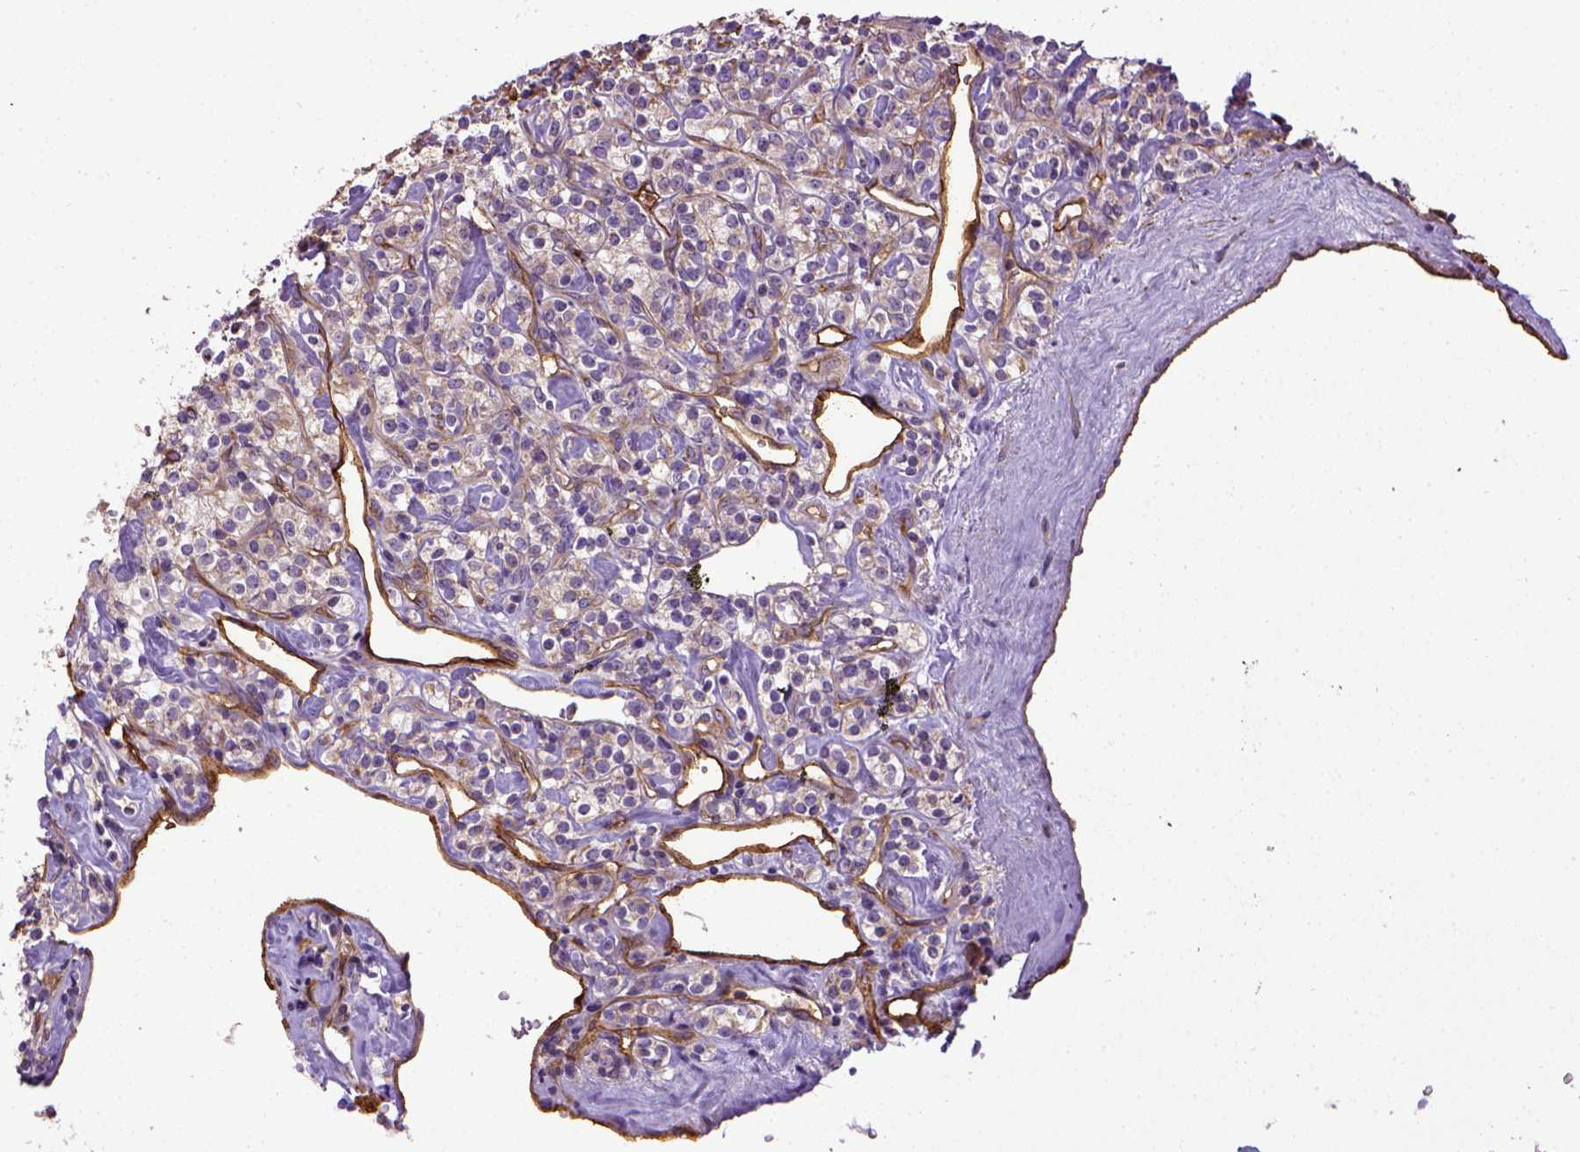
{"staining": {"intensity": "weak", "quantity": "<25%", "location": "cytoplasmic/membranous"}, "tissue": "renal cancer", "cell_type": "Tumor cells", "image_type": "cancer", "snomed": [{"axis": "morphology", "description": "Adenocarcinoma, NOS"}, {"axis": "topography", "description": "Kidney"}], "caption": "Immunohistochemistry (IHC) photomicrograph of human renal cancer (adenocarcinoma) stained for a protein (brown), which exhibits no staining in tumor cells. (DAB (3,3'-diaminobenzidine) IHC visualized using brightfield microscopy, high magnification).", "gene": "ENG", "patient": {"sex": "male", "age": 77}}